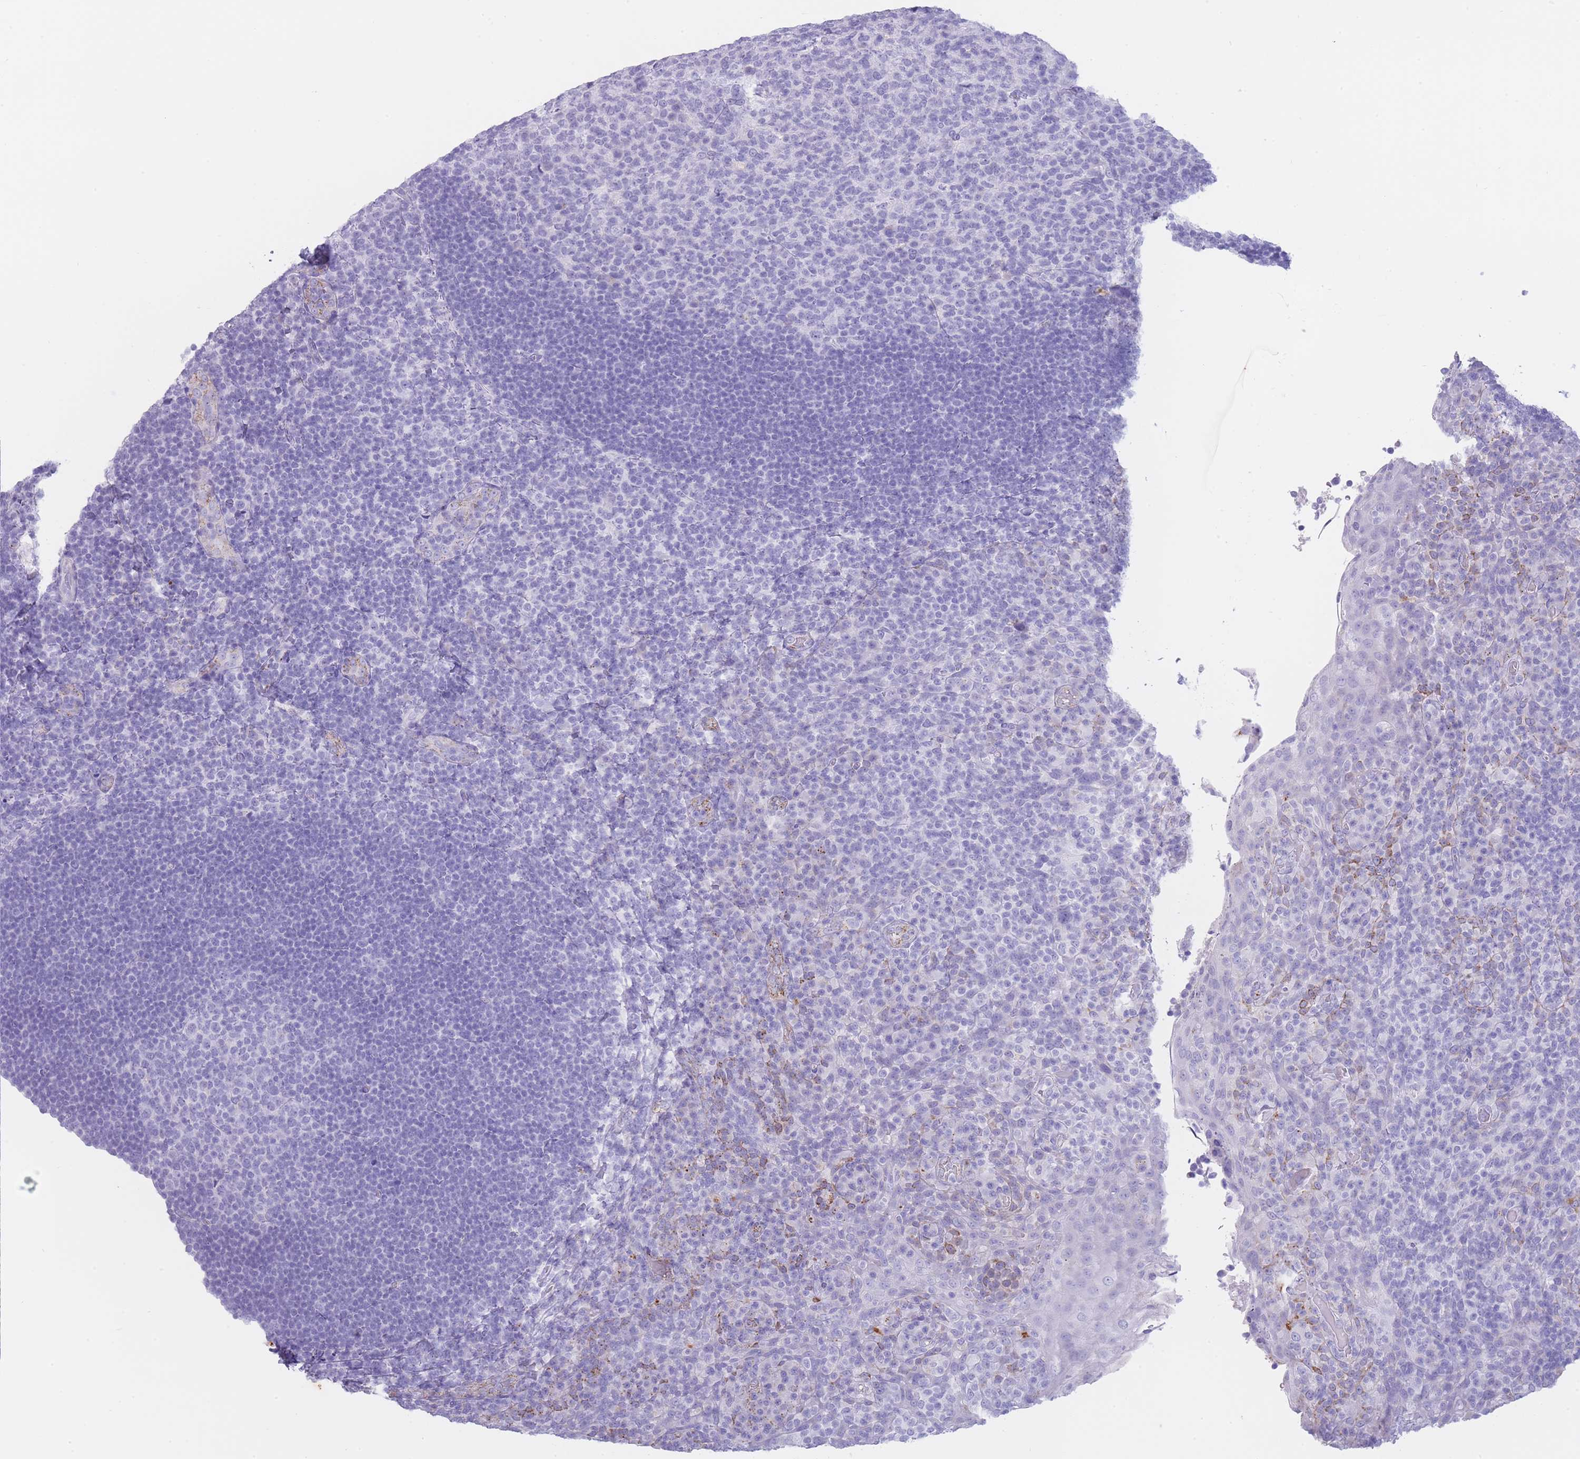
{"staining": {"intensity": "moderate", "quantity": "<25%", "location": "cytoplasmic/membranous"}, "tissue": "tonsil", "cell_type": "Germinal center cells", "image_type": "normal", "snomed": [{"axis": "morphology", "description": "Normal tissue, NOS"}, {"axis": "topography", "description": "Tonsil"}], "caption": "Brown immunohistochemical staining in unremarkable tonsil displays moderate cytoplasmic/membranous expression in approximately <25% of germinal center cells.", "gene": "GAA", "patient": {"sex": "female", "age": 10}}